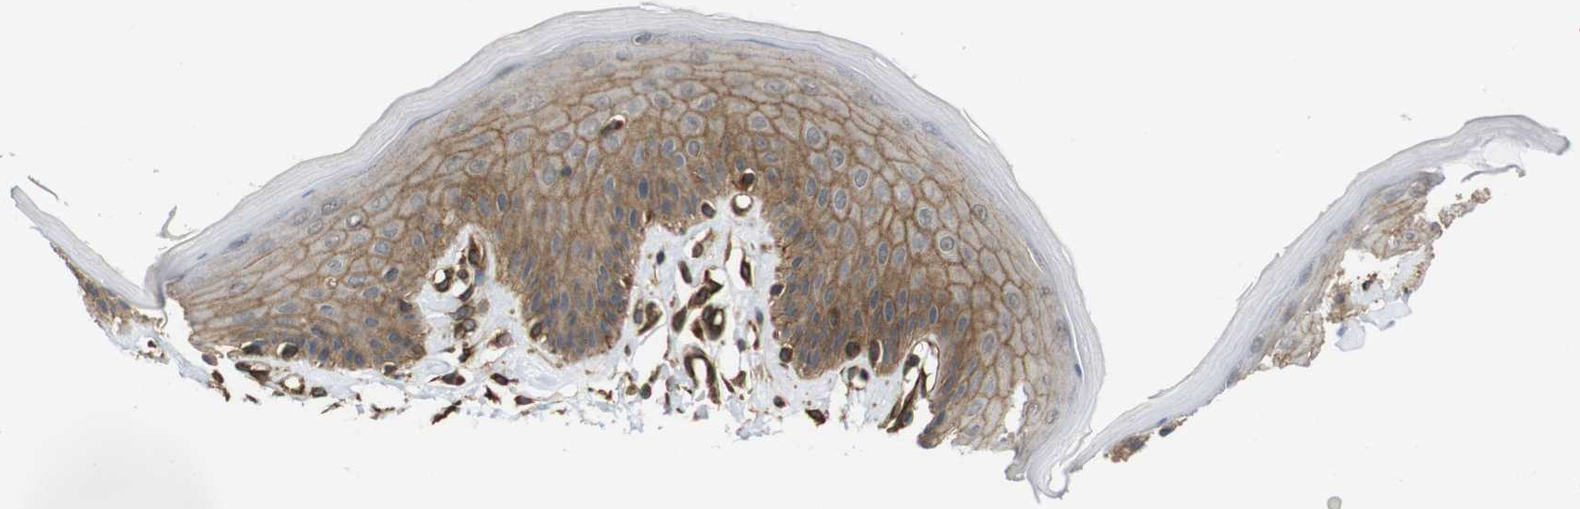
{"staining": {"intensity": "moderate", "quantity": ">75%", "location": "cytoplasmic/membranous"}, "tissue": "skin", "cell_type": "Epidermal cells", "image_type": "normal", "snomed": [{"axis": "morphology", "description": "Normal tissue, NOS"}, {"axis": "topography", "description": "Vulva"}], "caption": "The immunohistochemical stain highlights moderate cytoplasmic/membranous expression in epidermal cells of normal skin. (DAB IHC, brown staining for protein, blue staining for nuclei).", "gene": "ZDHHC5", "patient": {"sex": "female", "age": 73}}